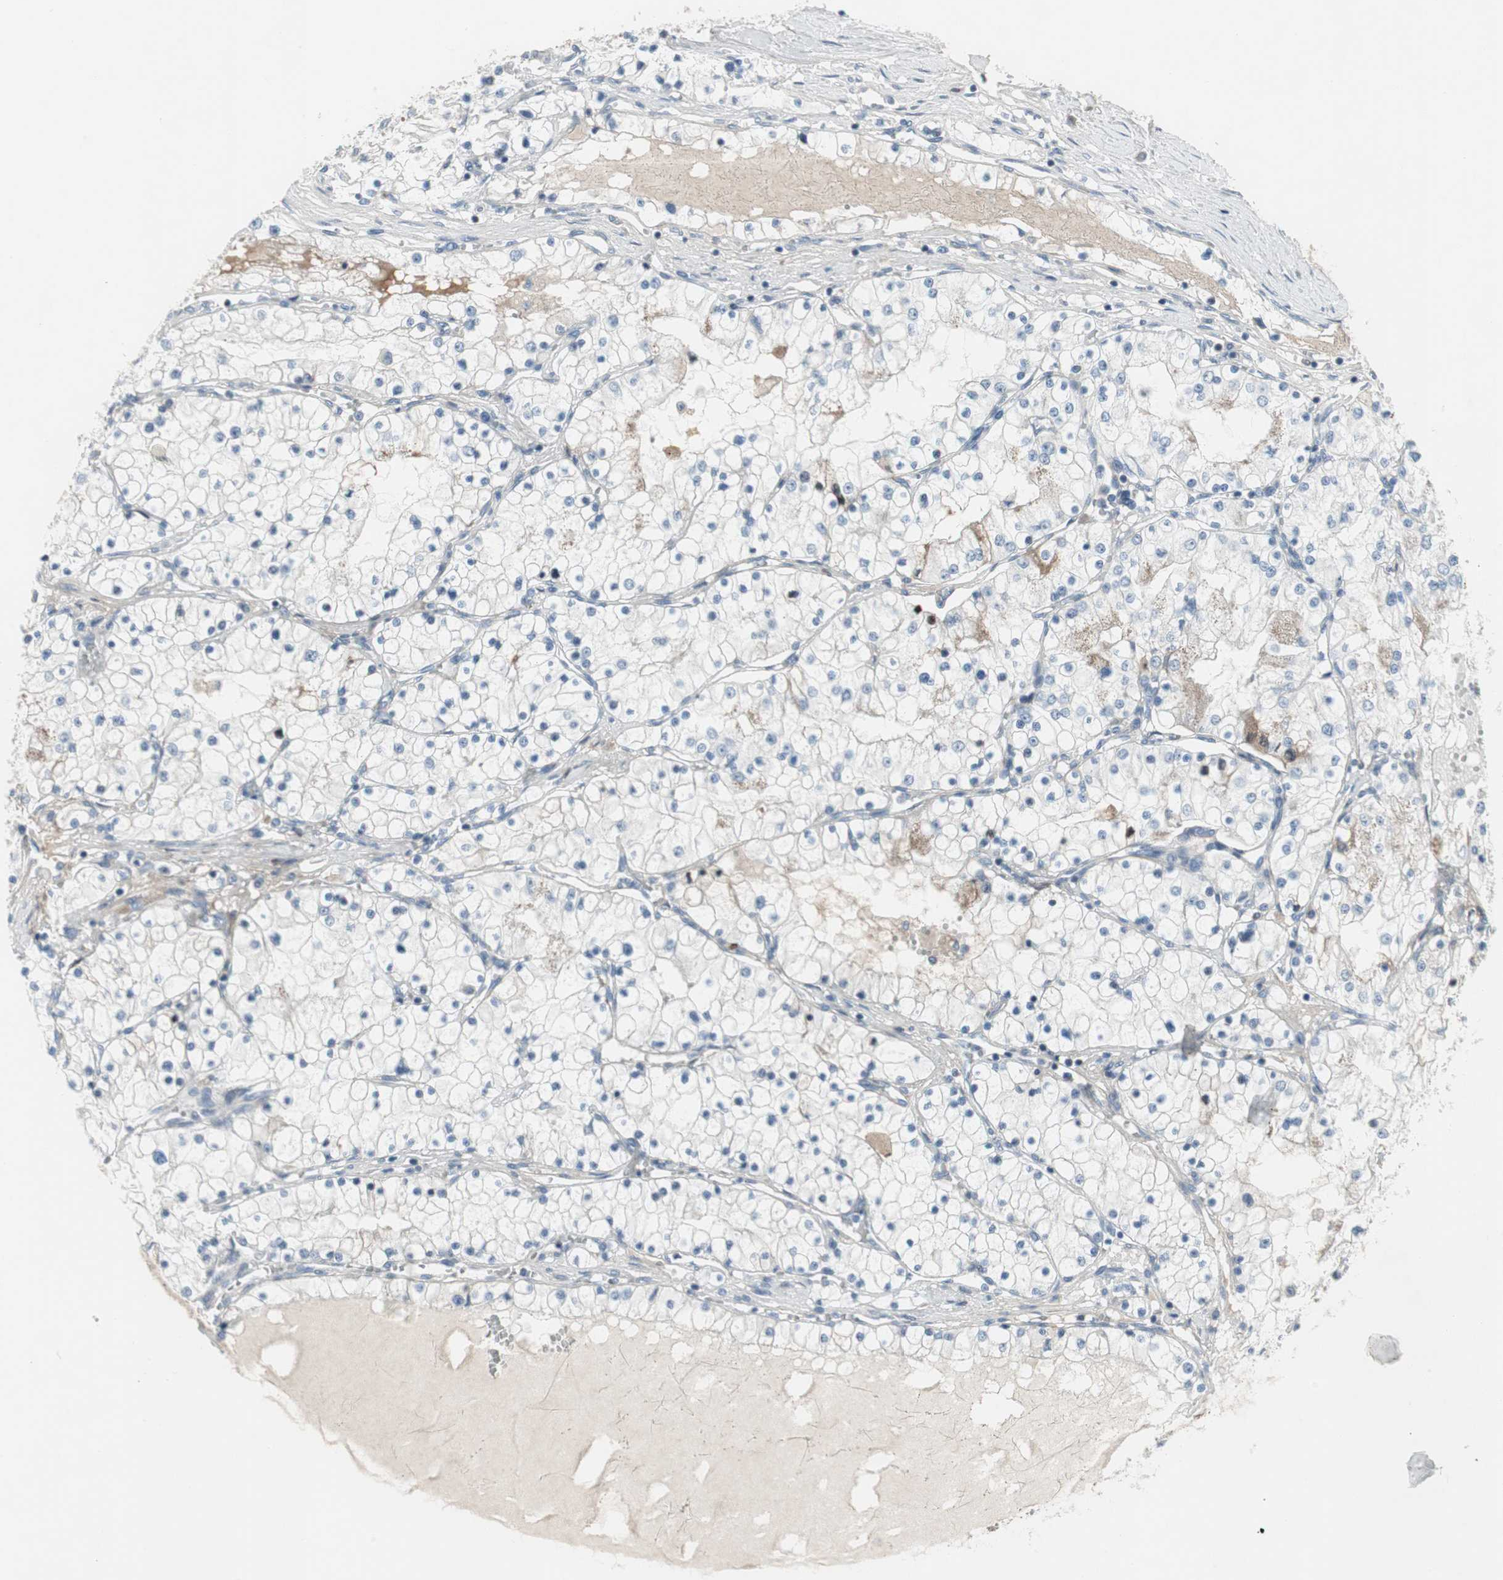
{"staining": {"intensity": "negative", "quantity": "none", "location": "none"}, "tissue": "renal cancer", "cell_type": "Tumor cells", "image_type": "cancer", "snomed": [{"axis": "morphology", "description": "Adenocarcinoma, NOS"}, {"axis": "topography", "description": "Kidney"}], "caption": "DAB (3,3'-diaminobenzidine) immunohistochemical staining of renal adenocarcinoma demonstrates no significant staining in tumor cells. (Immunohistochemistry (ihc), brightfield microscopy, high magnification).", "gene": "PIGR", "patient": {"sex": "male", "age": 68}}